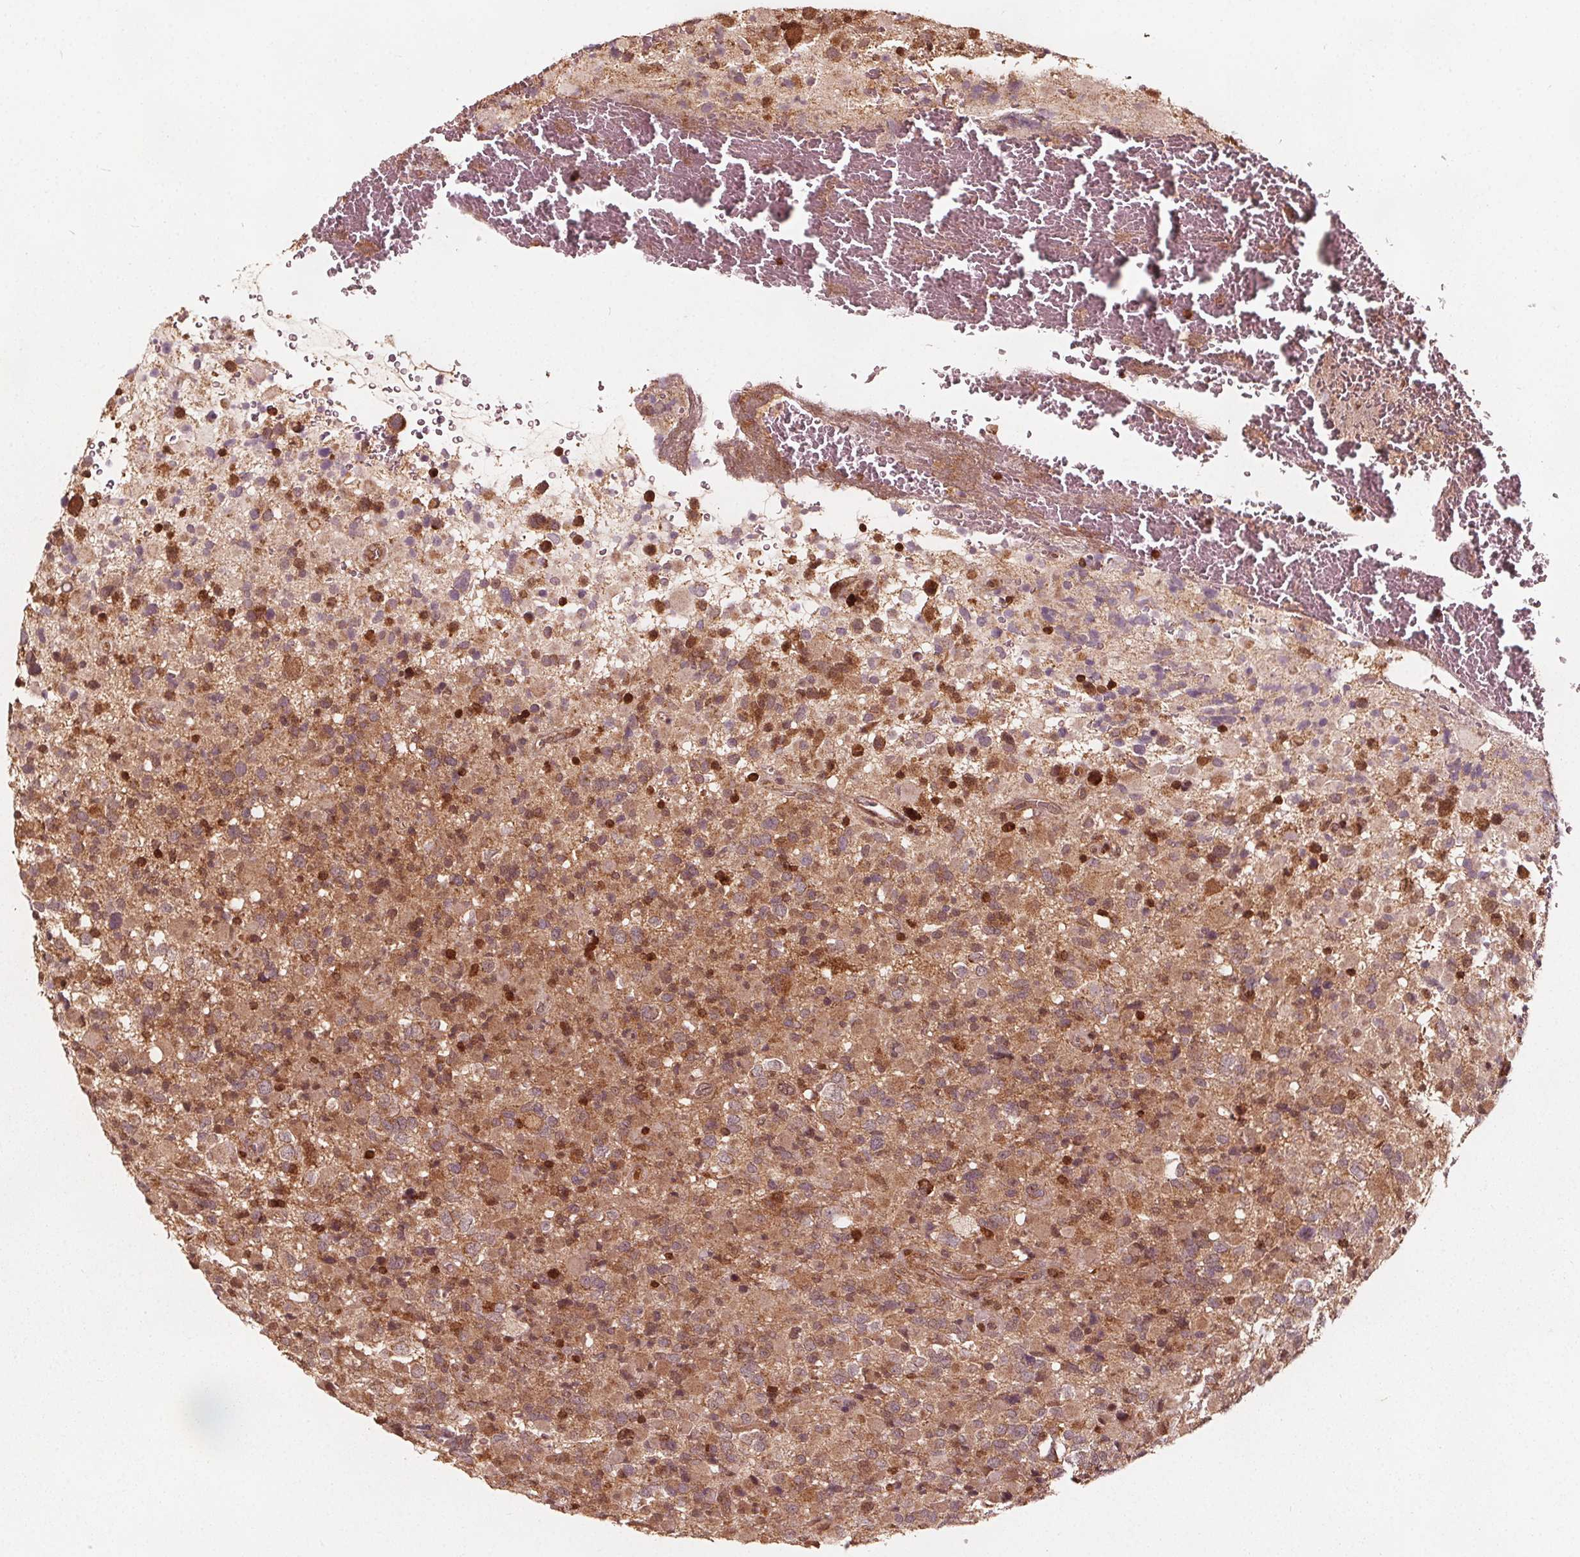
{"staining": {"intensity": "moderate", "quantity": ">75%", "location": "cytoplasmic/membranous"}, "tissue": "glioma", "cell_type": "Tumor cells", "image_type": "cancer", "snomed": [{"axis": "morphology", "description": "Glioma, malignant, High grade"}, {"axis": "topography", "description": "Brain"}], "caption": "This image exhibits immunohistochemistry staining of human malignant high-grade glioma, with medium moderate cytoplasmic/membranous expression in approximately >75% of tumor cells.", "gene": "AIP", "patient": {"sex": "female", "age": 40}}